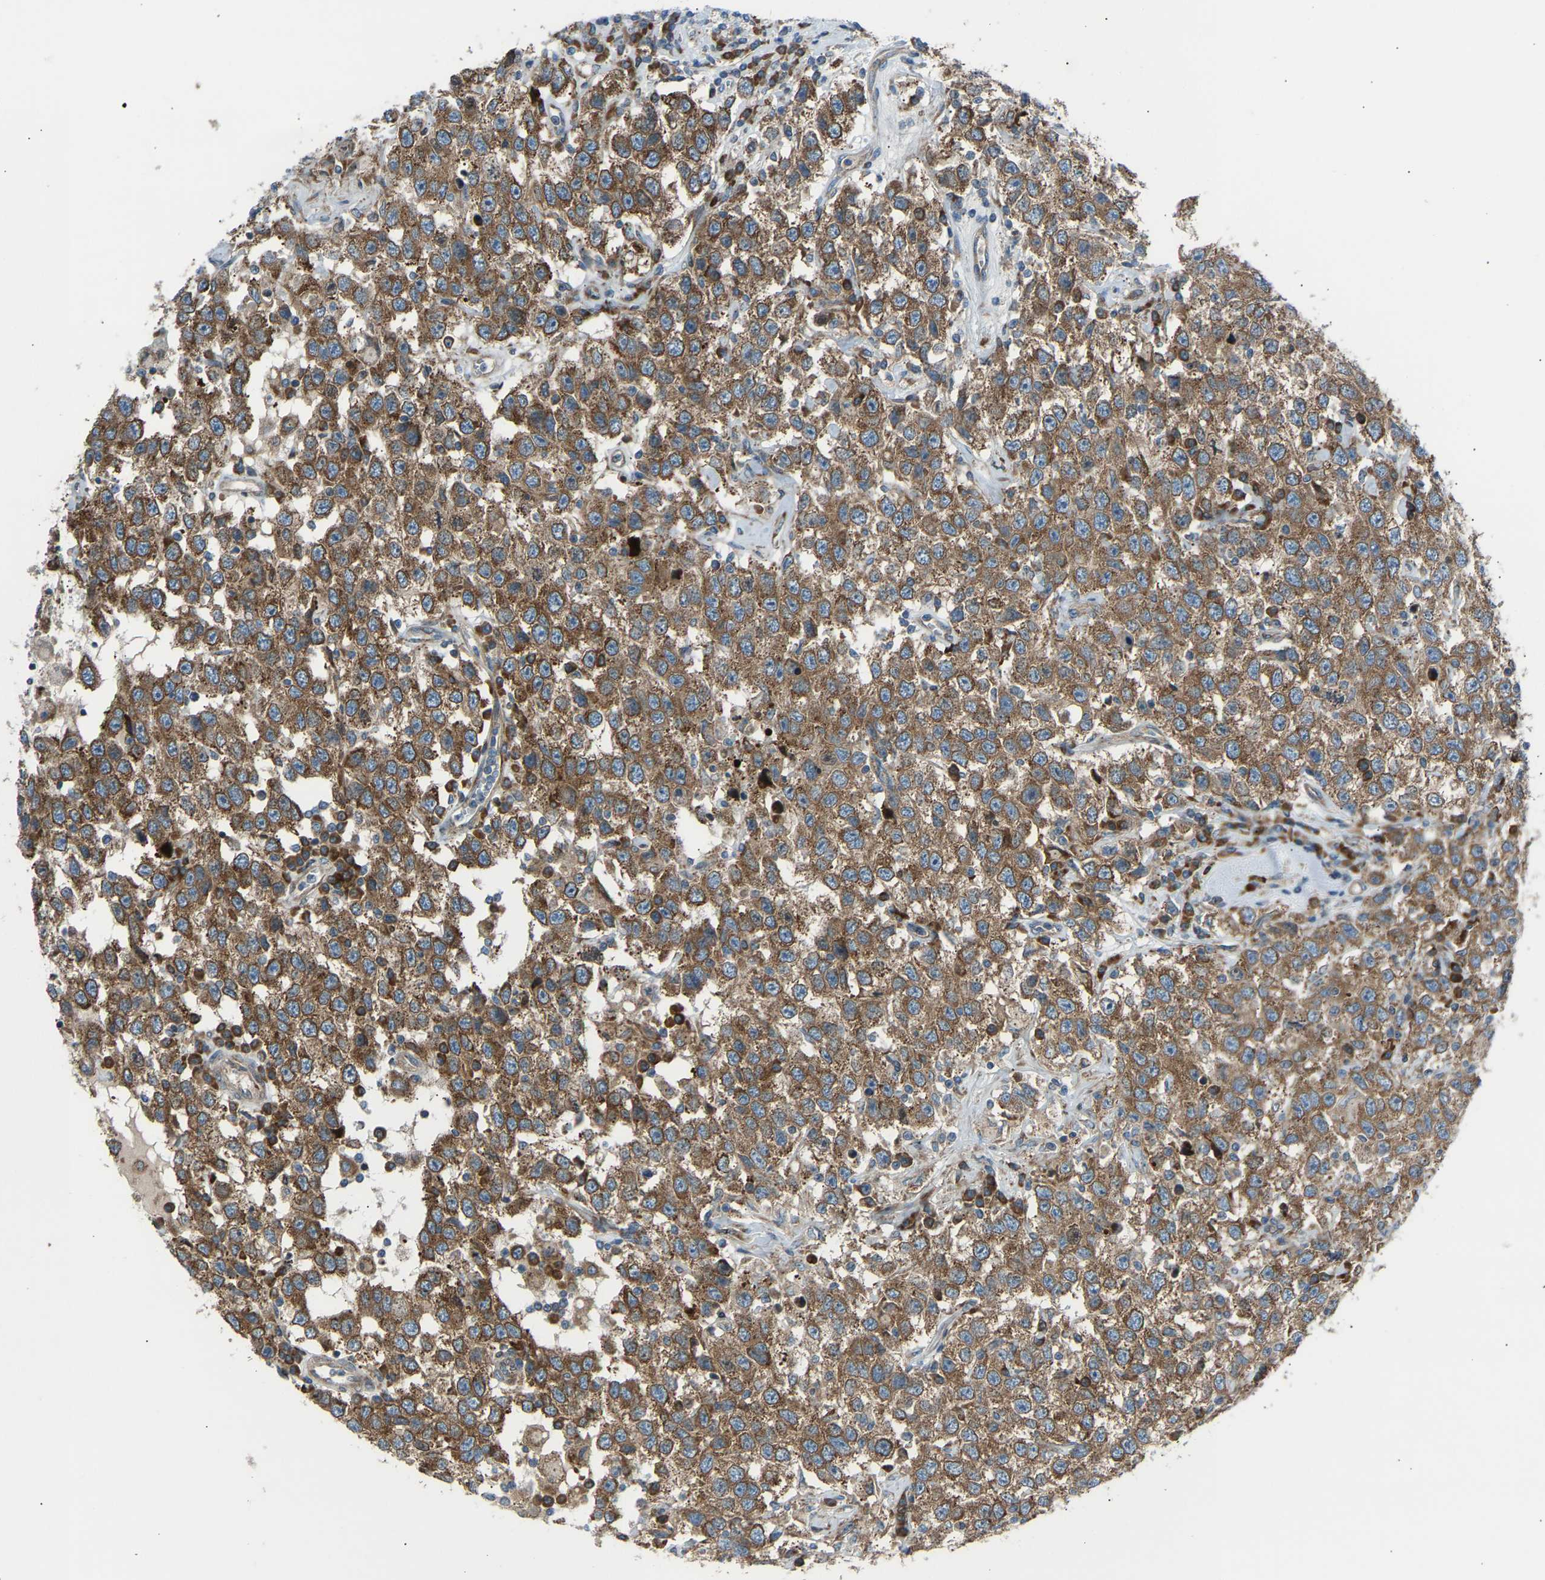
{"staining": {"intensity": "moderate", "quantity": ">75%", "location": "cytoplasmic/membranous"}, "tissue": "testis cancer", "cell_type": "Tumor cells", "image_type": "cancer", "snomed": [{"axis": "morphology", "description": "Seminoma, NOS"}, {"axis": "topography", "description": "Testis"}], "caption": "Protein staining by immunohistochemistry shows moderate cytoplasmic/membranous positivity in about >75% of tumor cells in seminoma (testis).", "gene": "VPS41", "patient": {"sex": "male", "age": 41}}